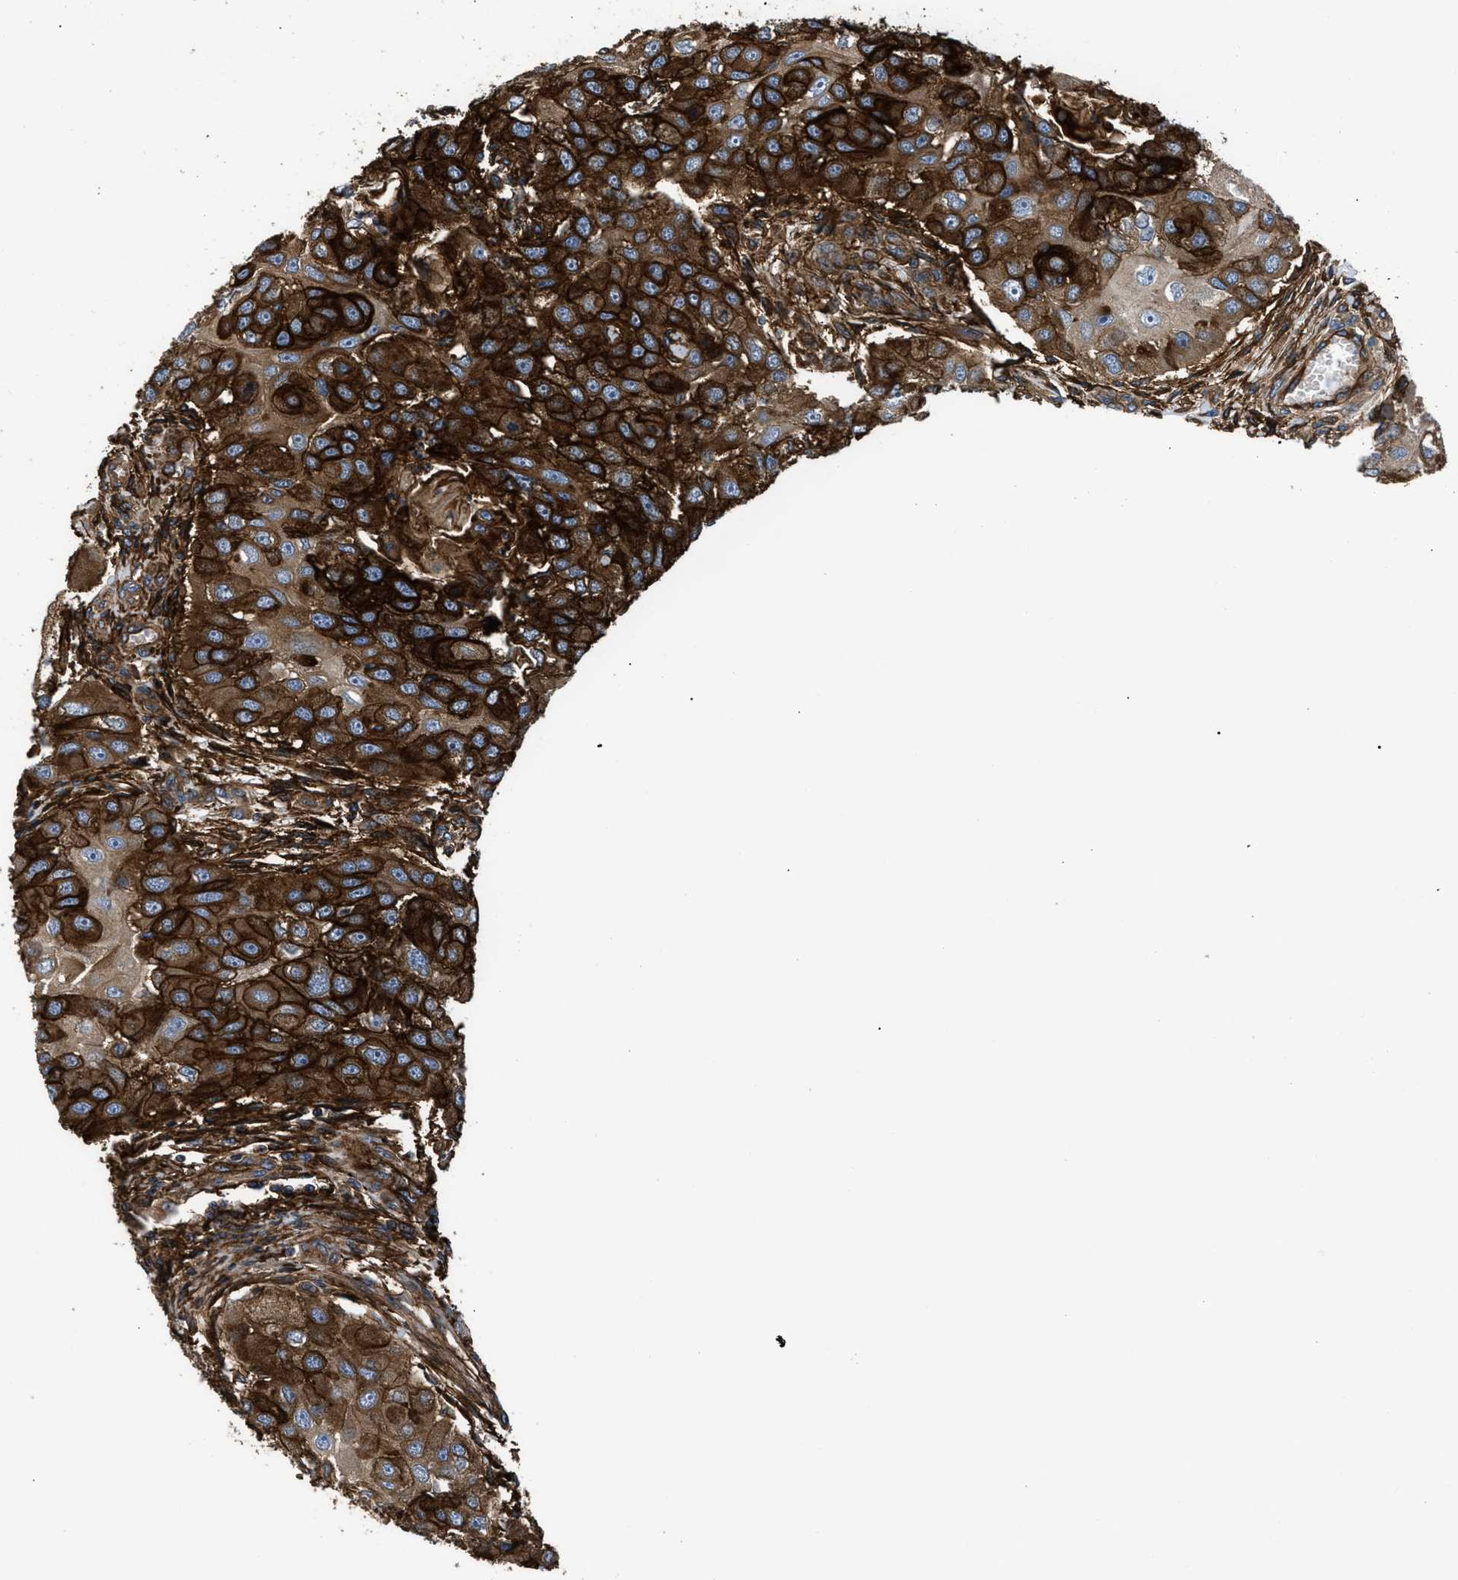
{"staining": {"intensity": "strong", "quantity": ">75%", "location": "cytoplasmic/membranous"}, "tissue": "head and neck cancer", "cell_type": "Tumor cells", "image_type": "cancer", "snomed": [{"axis": "morphology", "description": "Normal tissue, NOS"}, {"axis": "morphology", "description": "Squamous cell carcinoma, NOS"}, {"axis": "topography", "description": "Skeletal muscle"}, {"axis": "topography", "description": "Head-Neck"}], "caption": "A high amount of strong cytoplasmic/membranous positivity is present in about >75% of tumor cells in squamous cell carcinoma (head and neck) tissue.", "gene": "NT5E", "patient": {"sex": "male", "age": 51}}